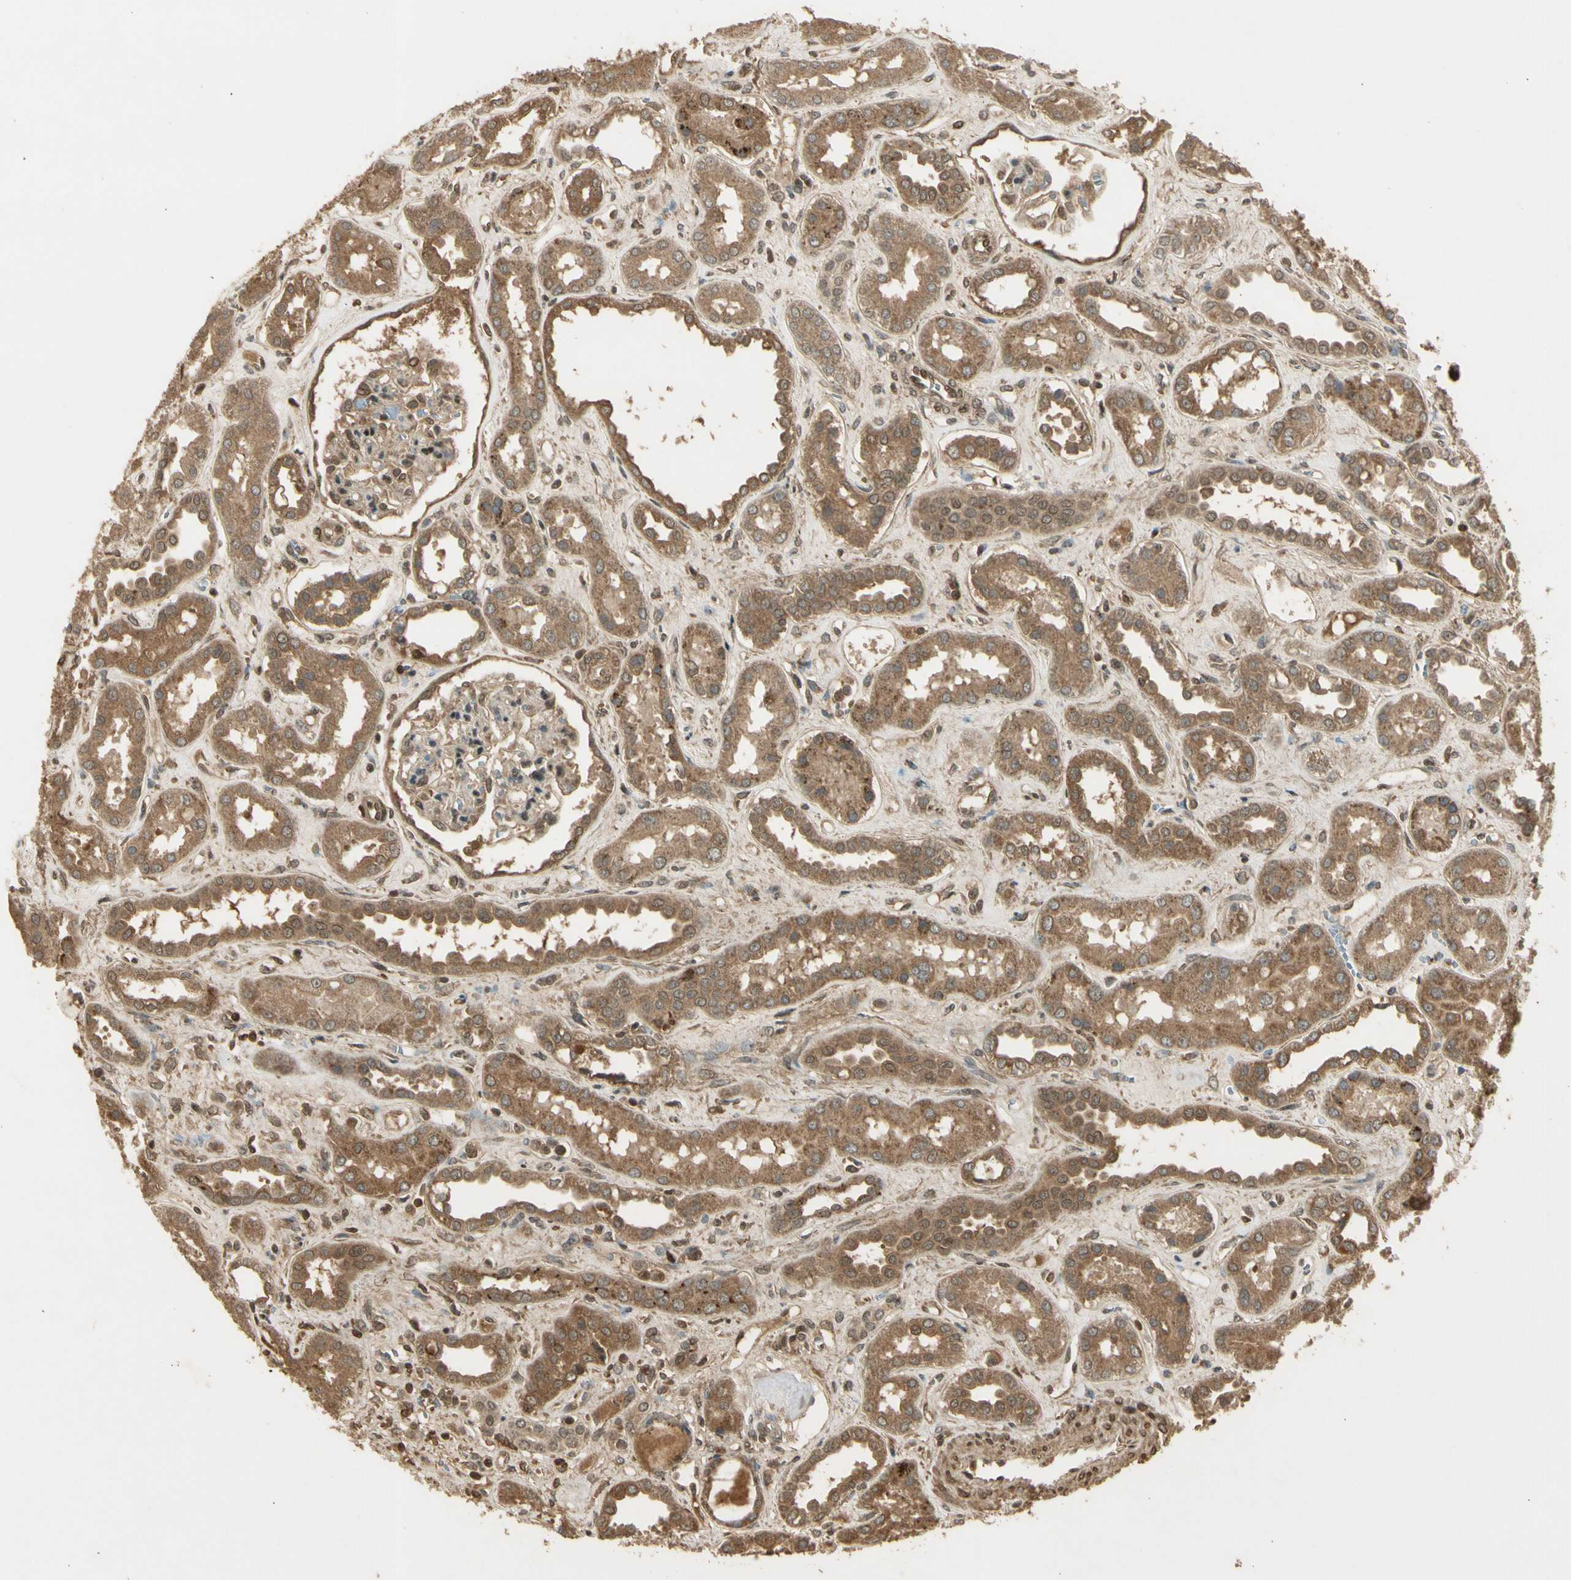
{"staining": {"intensity": "moderate", "quantity": "<25%", "location": "nuclear"}, "tissue": "kidney", "cell_type": "Cells in glomeruli", "image_type": "normal", "snomed": [{"axis": "morphology", "description": "Normal tissue, NOS"}, {"axis": "topography", "description": "Kidney"}], "caption": "DAB (3,3'-diaminobenzidine) immunohistochemical staining of benign human kidney demonstrates moderate nuclear protein expression in about <25% of cells in glomeruli. (Brightfield microscopy of DAB IHC at high magnification).", "gene": "GMEB2", "patient": {"sex": "male", "age": 59}}